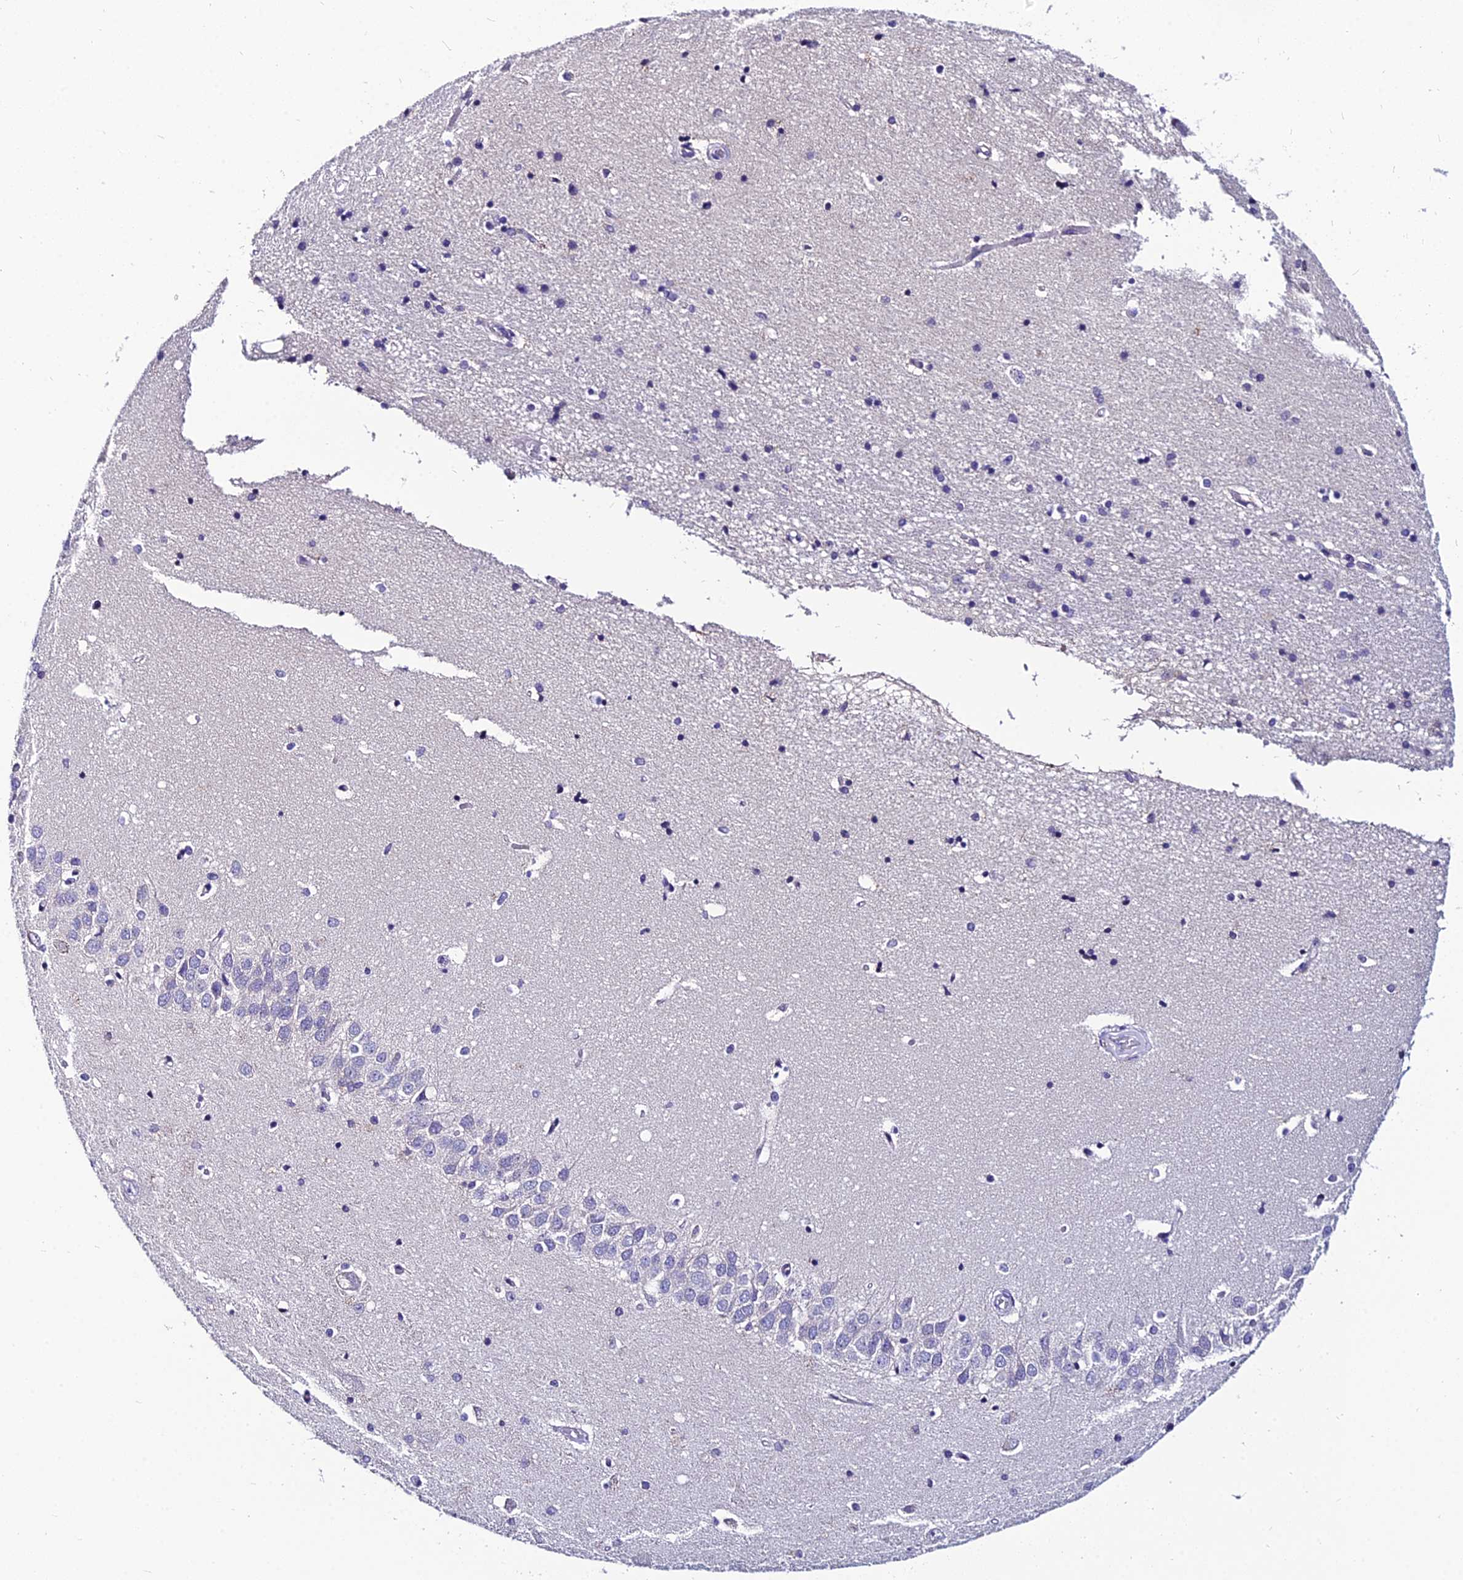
{"staining": {"intensity": "negative", "quantity": "none", "location": "none"}, "tissue": "hippocampus", "cell_type": "Glial cells", "image_type": "normal", "snomed": [{"axis": "morphology", "description": "Normal tissue, NOS"}, {"axis": "topography", "description": "Hippocampus"}], "caption": "Human hippocampus stained for a protein using immunohistochemistry (IHC) shows no positivity in glial cells.", "gene": "LGALS7", "patient": {"sex": "male", "age": 45}}